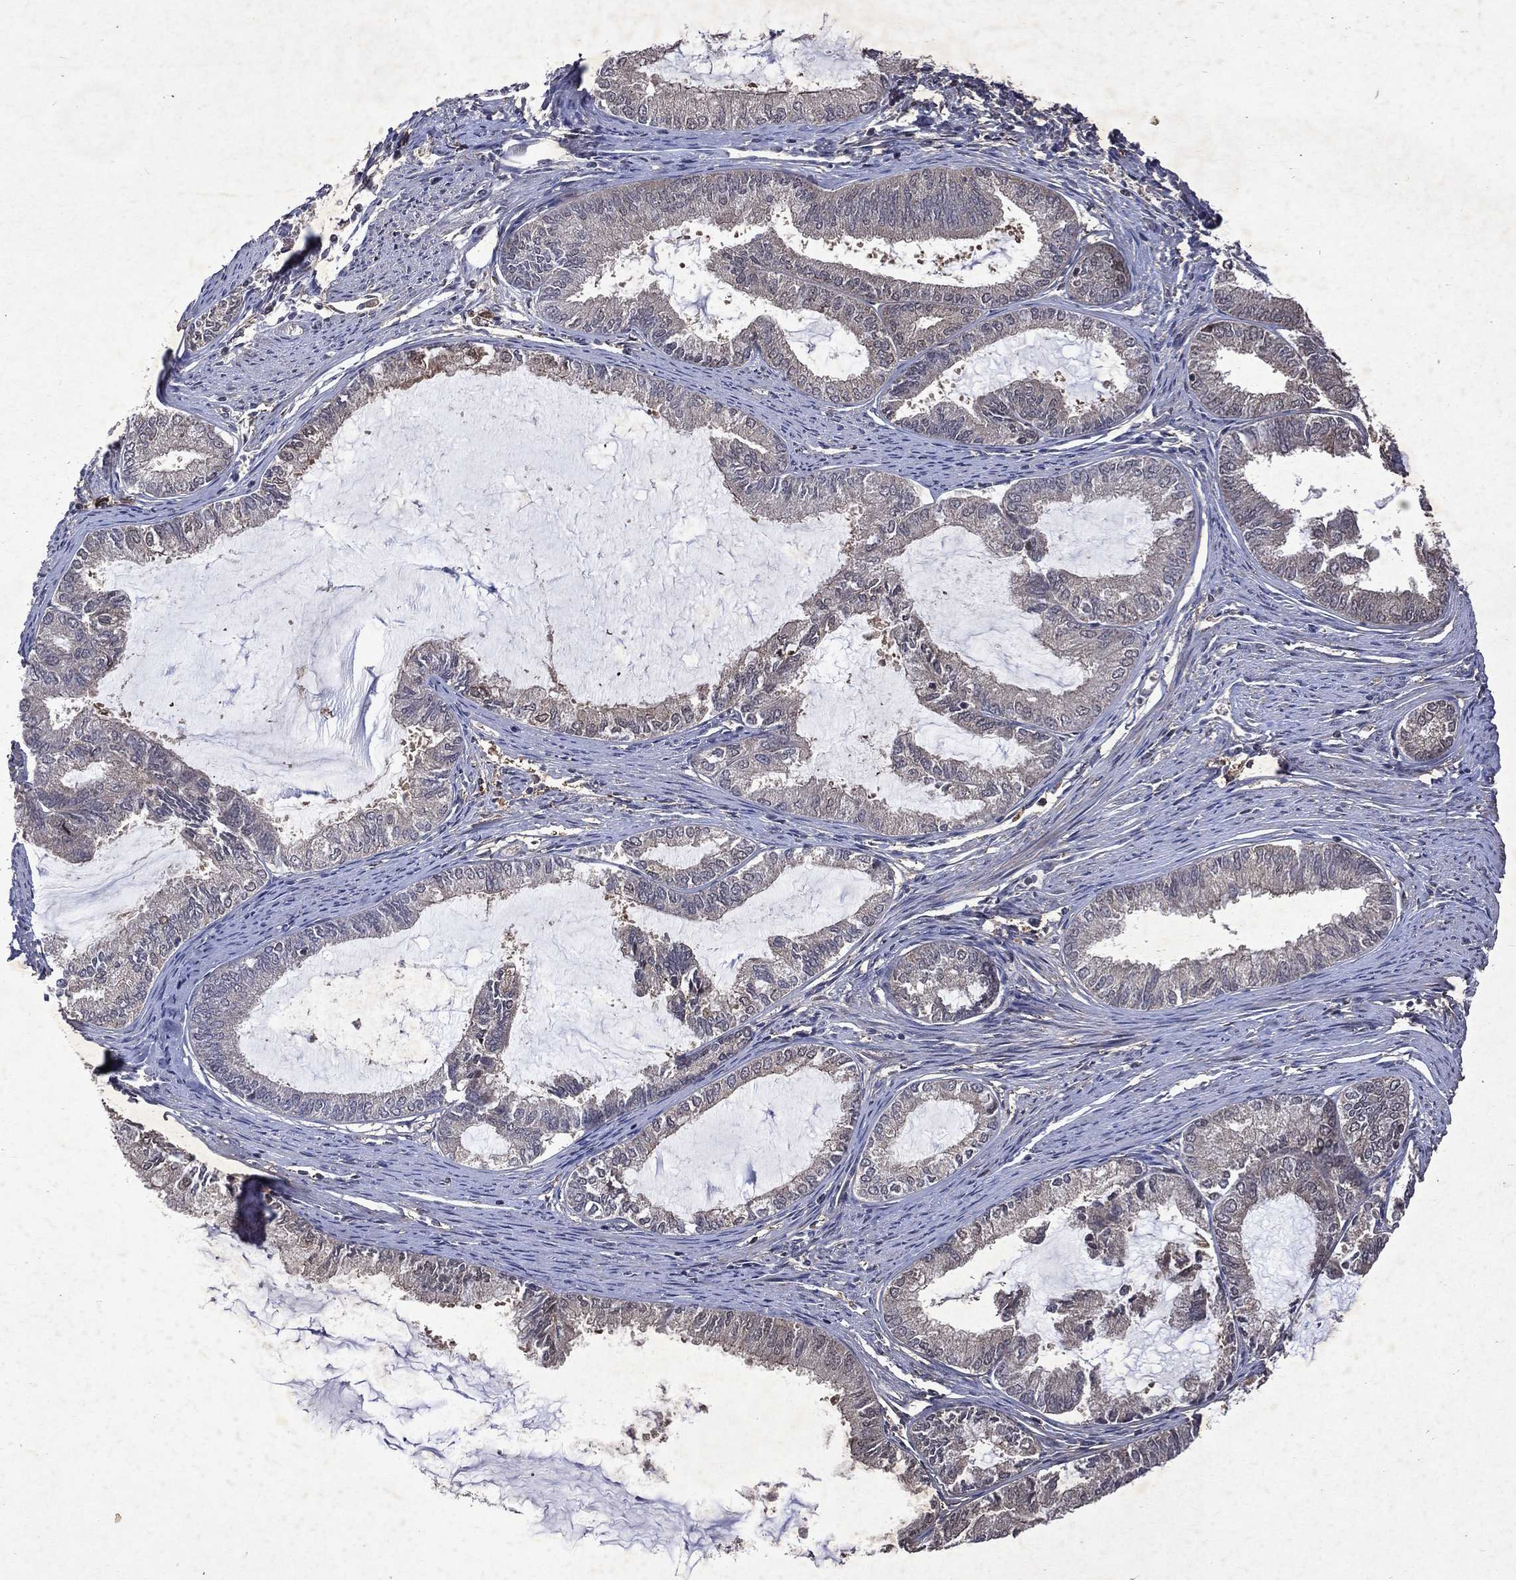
{"staining": {"intensity": "moderate", "quantity": "25%-75%", "location": "cytoplasmic/membranous"}, "tissue": "endometrial cancer", "cell_type": "Tumor cells", "image_type": "cancer", "snomed": [{"axis": "morphology", "description": "Adenocarcinoma, NOS"}, {"axis": "topography", "description": "Endometrium"}], "caption": "Protein expression analysis of endometrial cancer (adenocarcinoma) reveals moderate cytoplasmic/membranous expression in about 25%-75% of tumor cells. (DAB = brown stain, brightfield microscopy at high magnification).", "gene": "MTAP", "patient": {"sex": "female", "age": 86}}